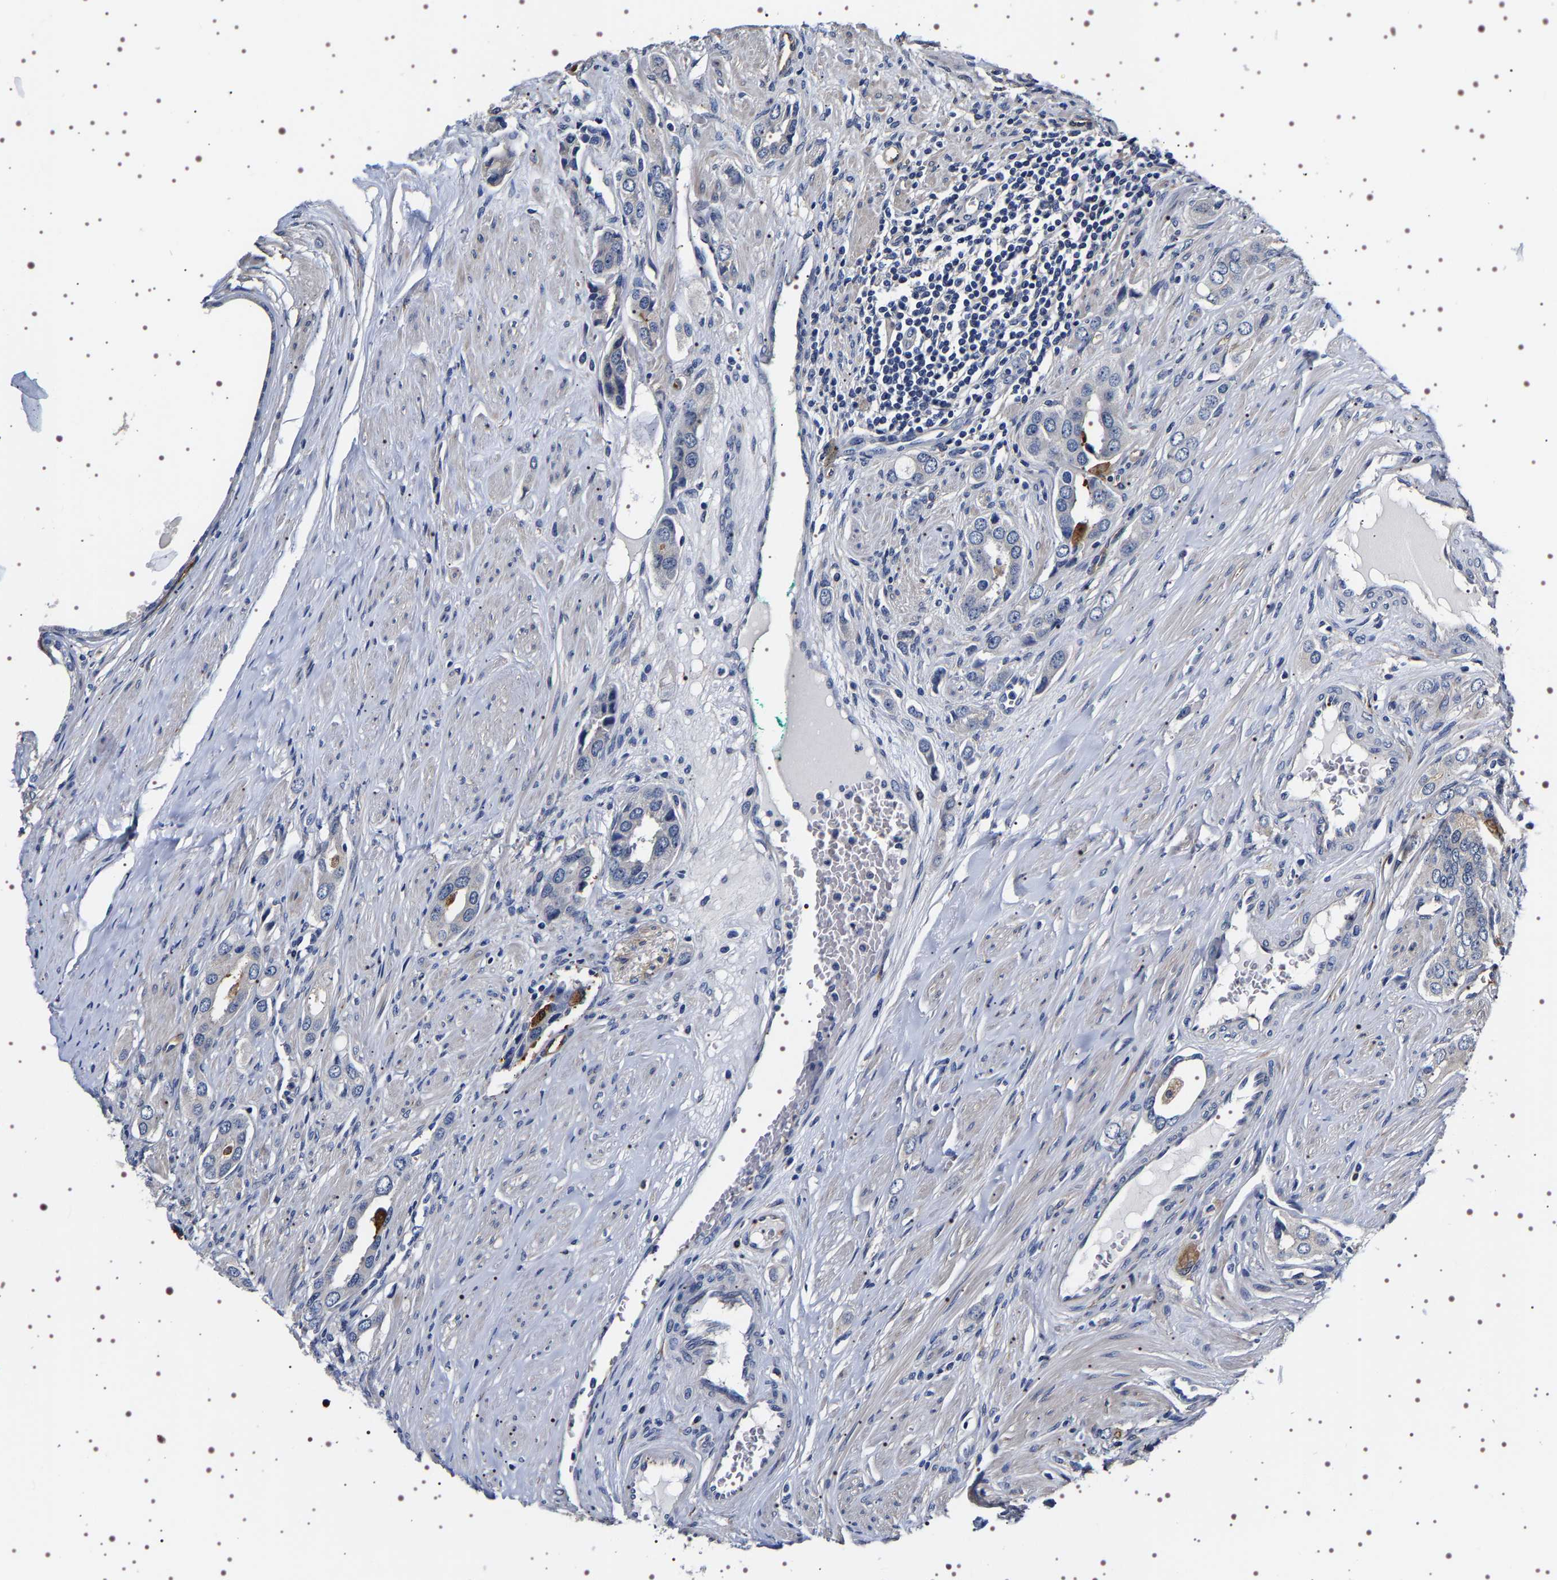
{"staining": {"intensity": "negative", "quantity": "none", "location": "none"}, "tissue": "prostate cancer", "cell_type": "Tumor cells", "image_type": "cancer", "snomed": [{"axis": "morphology", "description": "Adenocarcinoma, High grade"}, {"axis": "topography", "description": "Prostate"}], "caption": "Protein analysis of prostate adenocarcinoma (high-grade) displays no significant expression in tumor cells.", "gene": "ALPL", "patient": {"sex": "male", "age": 52}}